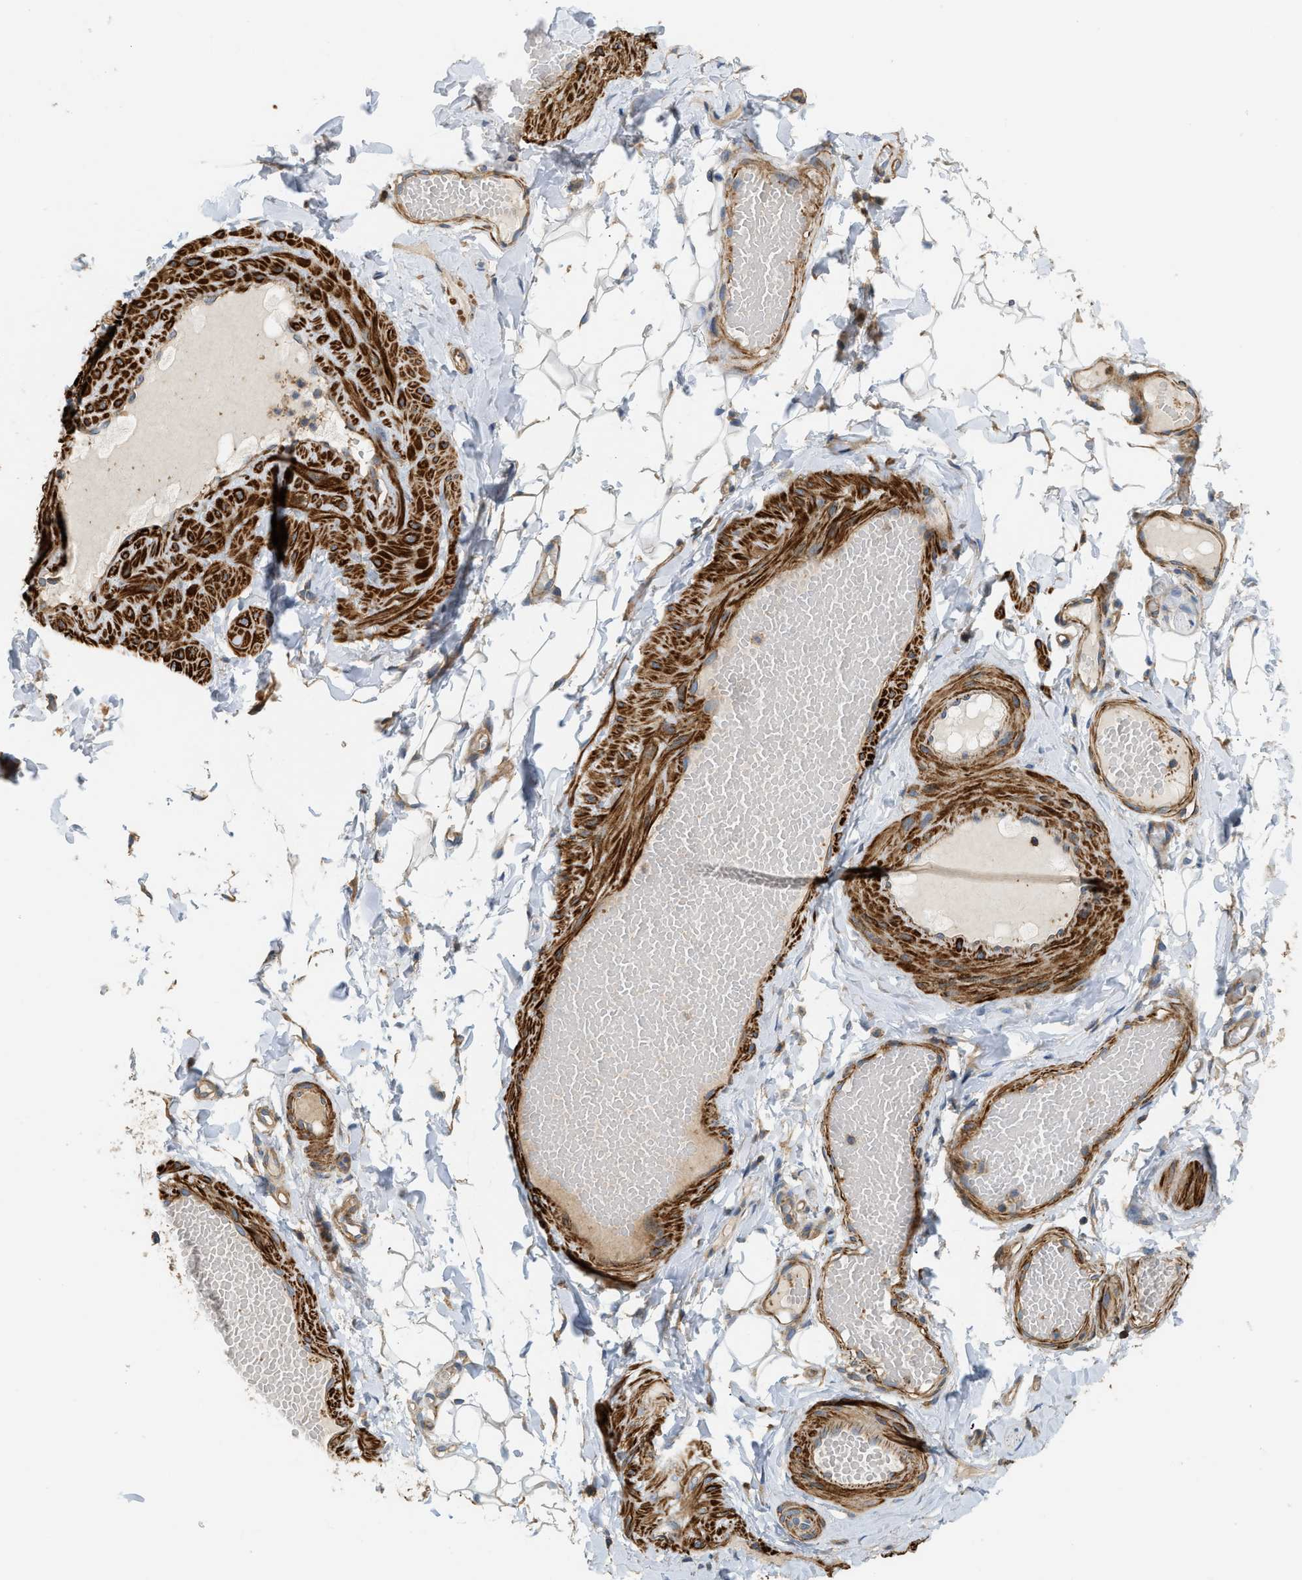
{"staining": {"intensity": "moderate", "quantity": "25%-75%", "location": "cytoplasmic/membranous"}, "tissue": "adipose tissue", "cell_type": "Adipocytes", "image_type": "normal", "snomed": [{"axis": "morphology", "description": "Normal tissue, NOS"}, {"axis": "topography", "description": "Adipose tissue"}, {"axis": "topography", "description": "Vascular tissue"}, {"axis": "topography", "description": "Peripheral nerve tissue"}], "caption": "Adipose tissue stained with DAB immunohistochemistry shows medium levels of moderate cytoplasmic/membranous positivity in about 25%-75% of adipocytes.", "gene": "BTN3A2", "patient": {"sex": "male", "age": 25}}